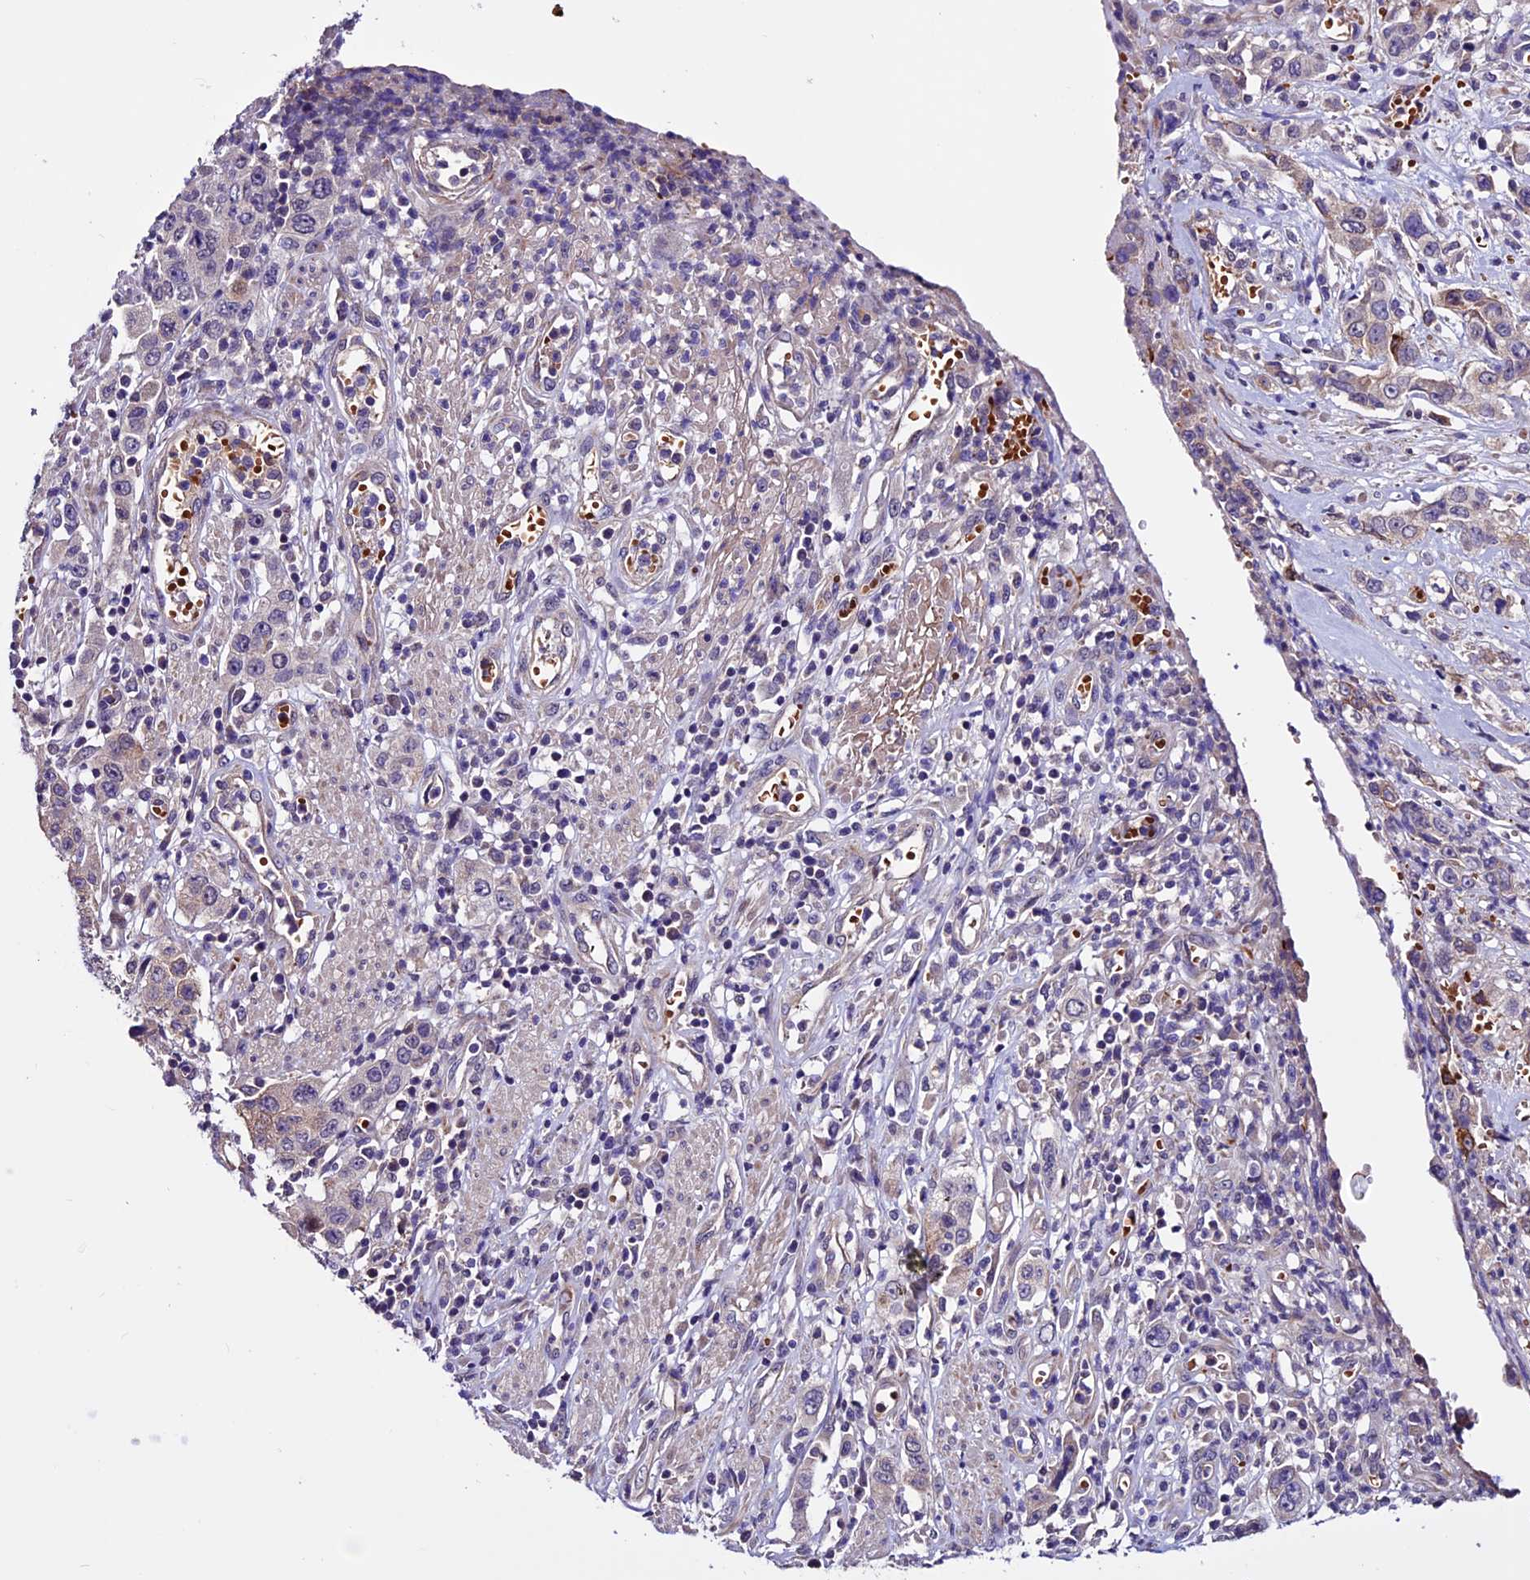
{"staining": {"intensity": "weak", "quantity": "<25%", "location": "cytoplasmic/membranous"}, "tissue": "stomach cancer", "cell_type": "Tumor cells", "image_type": "cancer", "snomed": [{"axis": "morphology", "description": "Adenocarcinoma, NOS"}, {"axis": "topography", "description": "Stomach, upper"}], "caption": "Human stomach cancer stained for a protein using immunohistochemistry shows no positivity in tumor cells.", "gene": "RINL", "patient": {"sex": "male", "age": 62}}